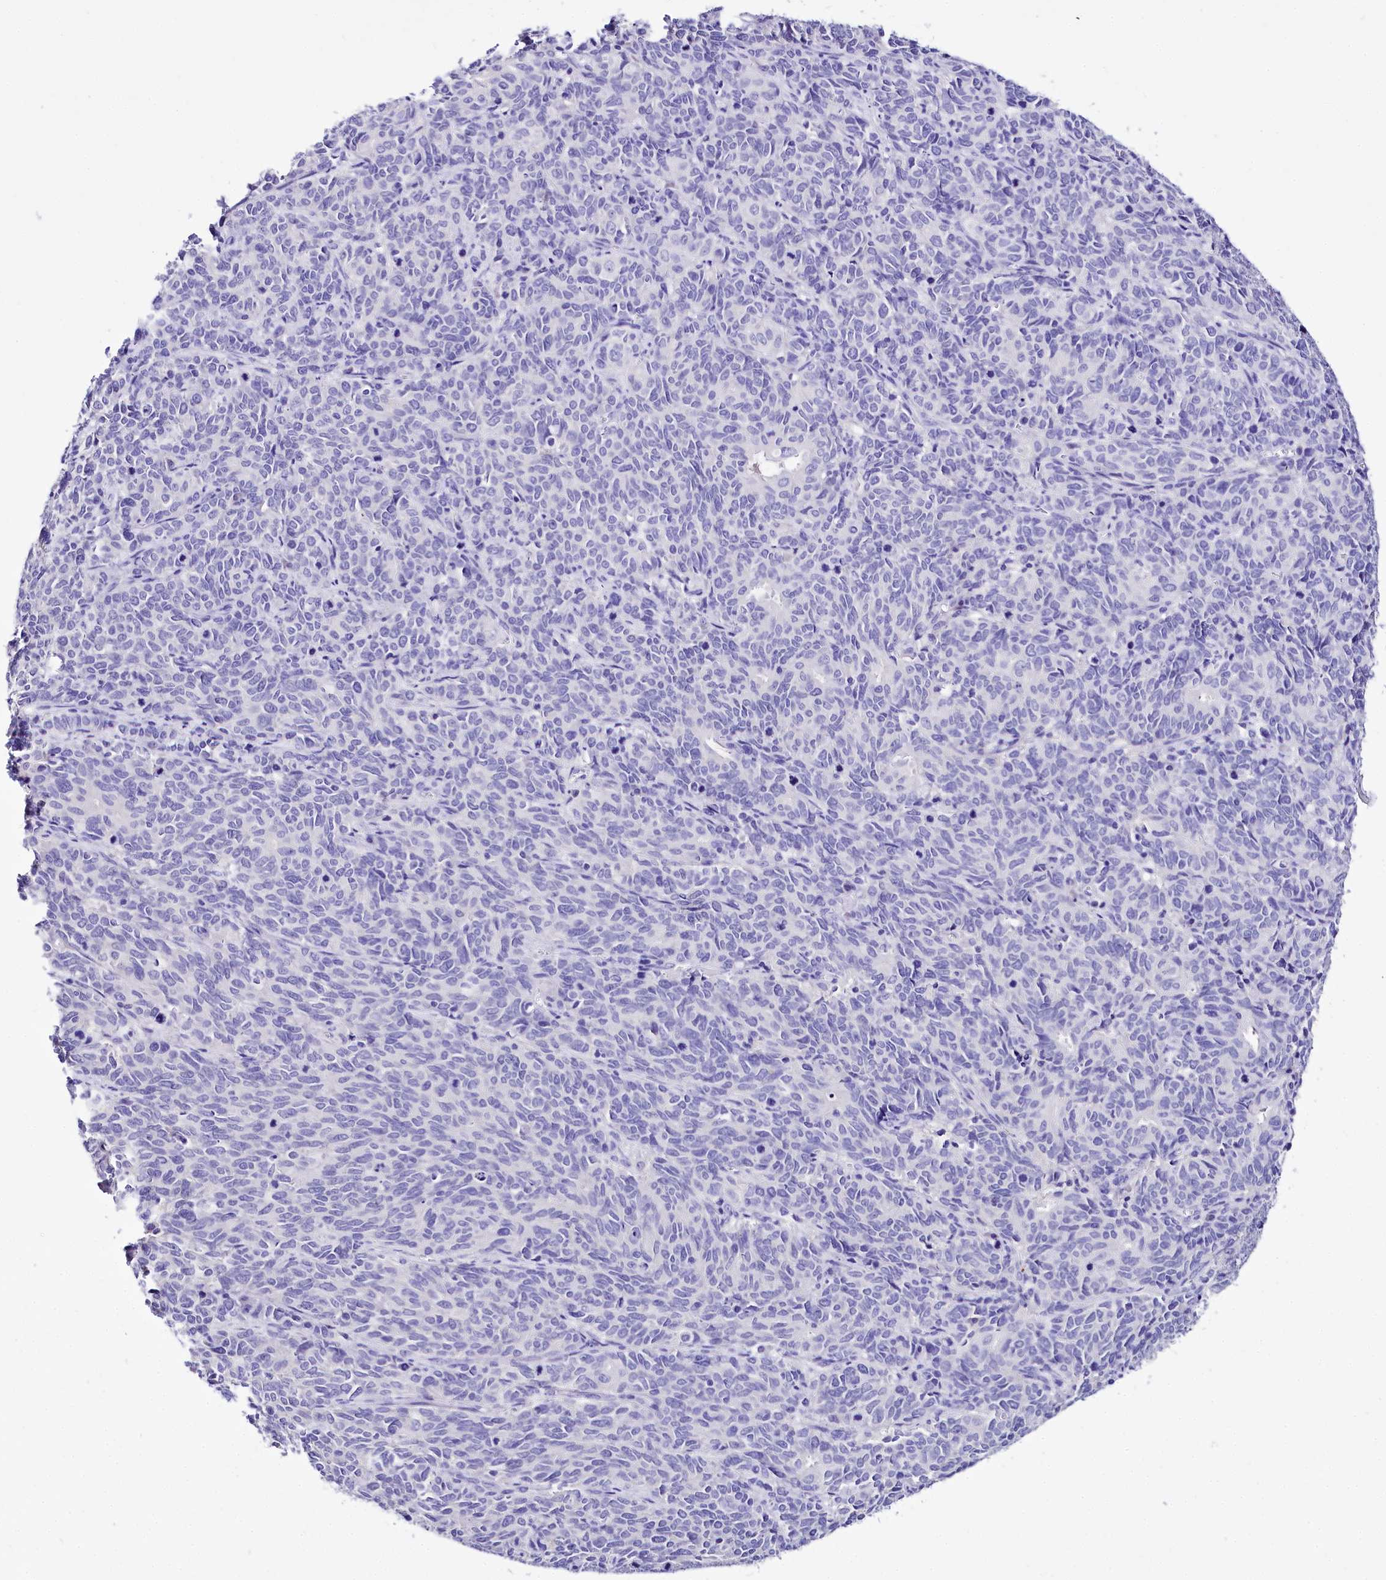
{"staining": {"intensity": "negative", "quantity": "none", "location": "none"}, "tissue": "cervical cancer", "cell_type": "Tumor cells", "image_type": "cancer", "snomed": [{"axis": "morphology", "description": "Squamous cell carcinoma, NOS"}, {"axis": "topography", "description": "Cervix"}], "caption": "Tumor cells show no significant positivity in squamous cell carcinoma (cervical). (Immunohistochemistry (ihc), brightfield microscopy, high magnification).", "gene": "A2ML1", "patient": {"sex": "female", "age": 60}}